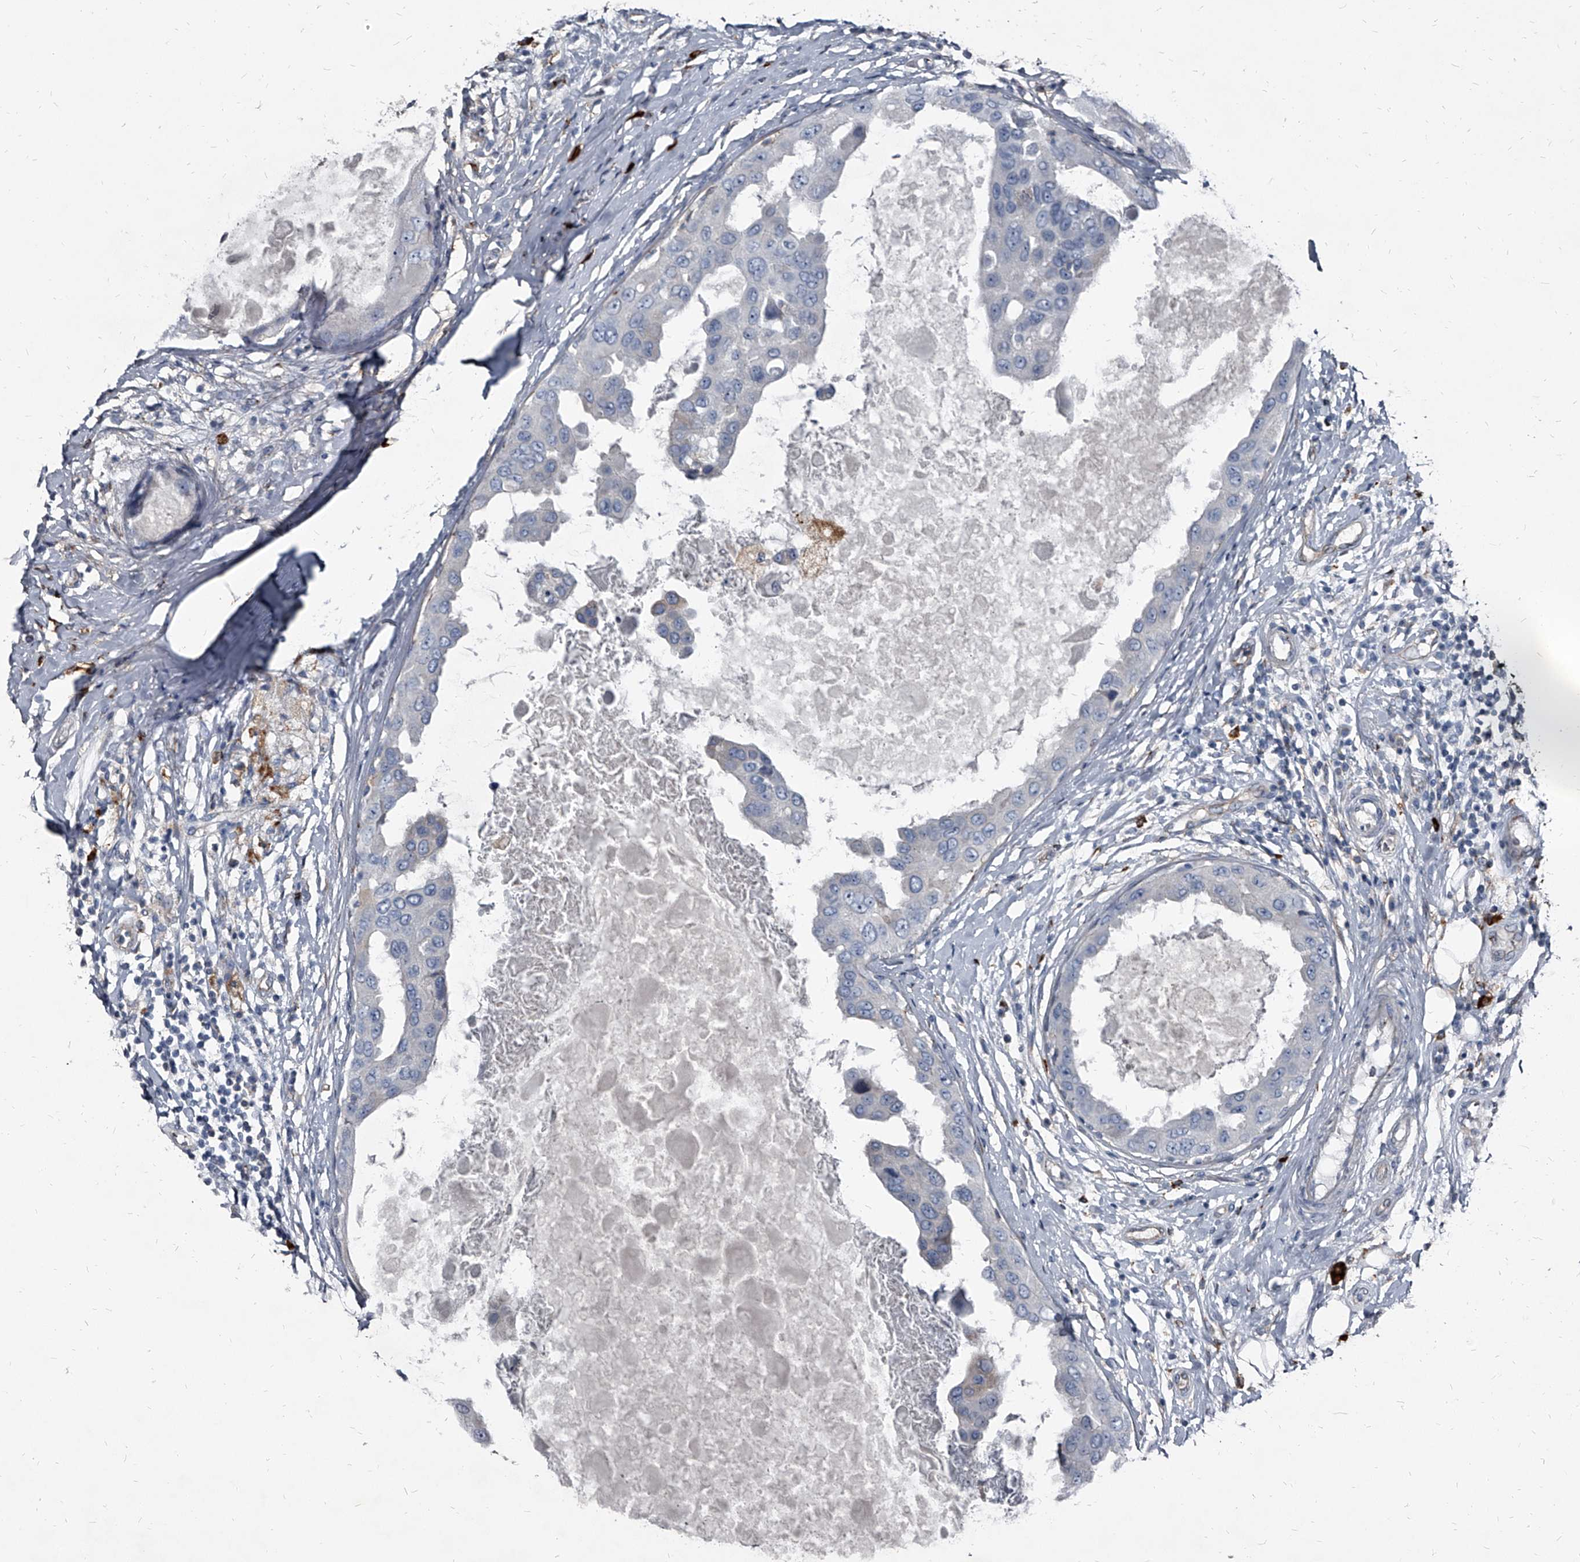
{"staining": {"intensity": "negative", "quantity": "none", "location": "none"}, "tissue": "breast cancer", "cell_type": "Tumor cells", "image_type": "cancer", "snomed": [{"axis": "morphology", "description": "Duct carcinoma"}, {"axis": "topography", "description": "Breast"}], "caption": "Immunohistochemical staining of breast infiltrating ductal carcinoma reveals no significant positivity in tumor cells. (Brightfield microscopy of DAB (3,3'-diaminobenzidine) immunohistochemistry (IHC) at high magnification).", "gene": "PGLYRP3", "patient": {"sex": "female", "age": 27}}